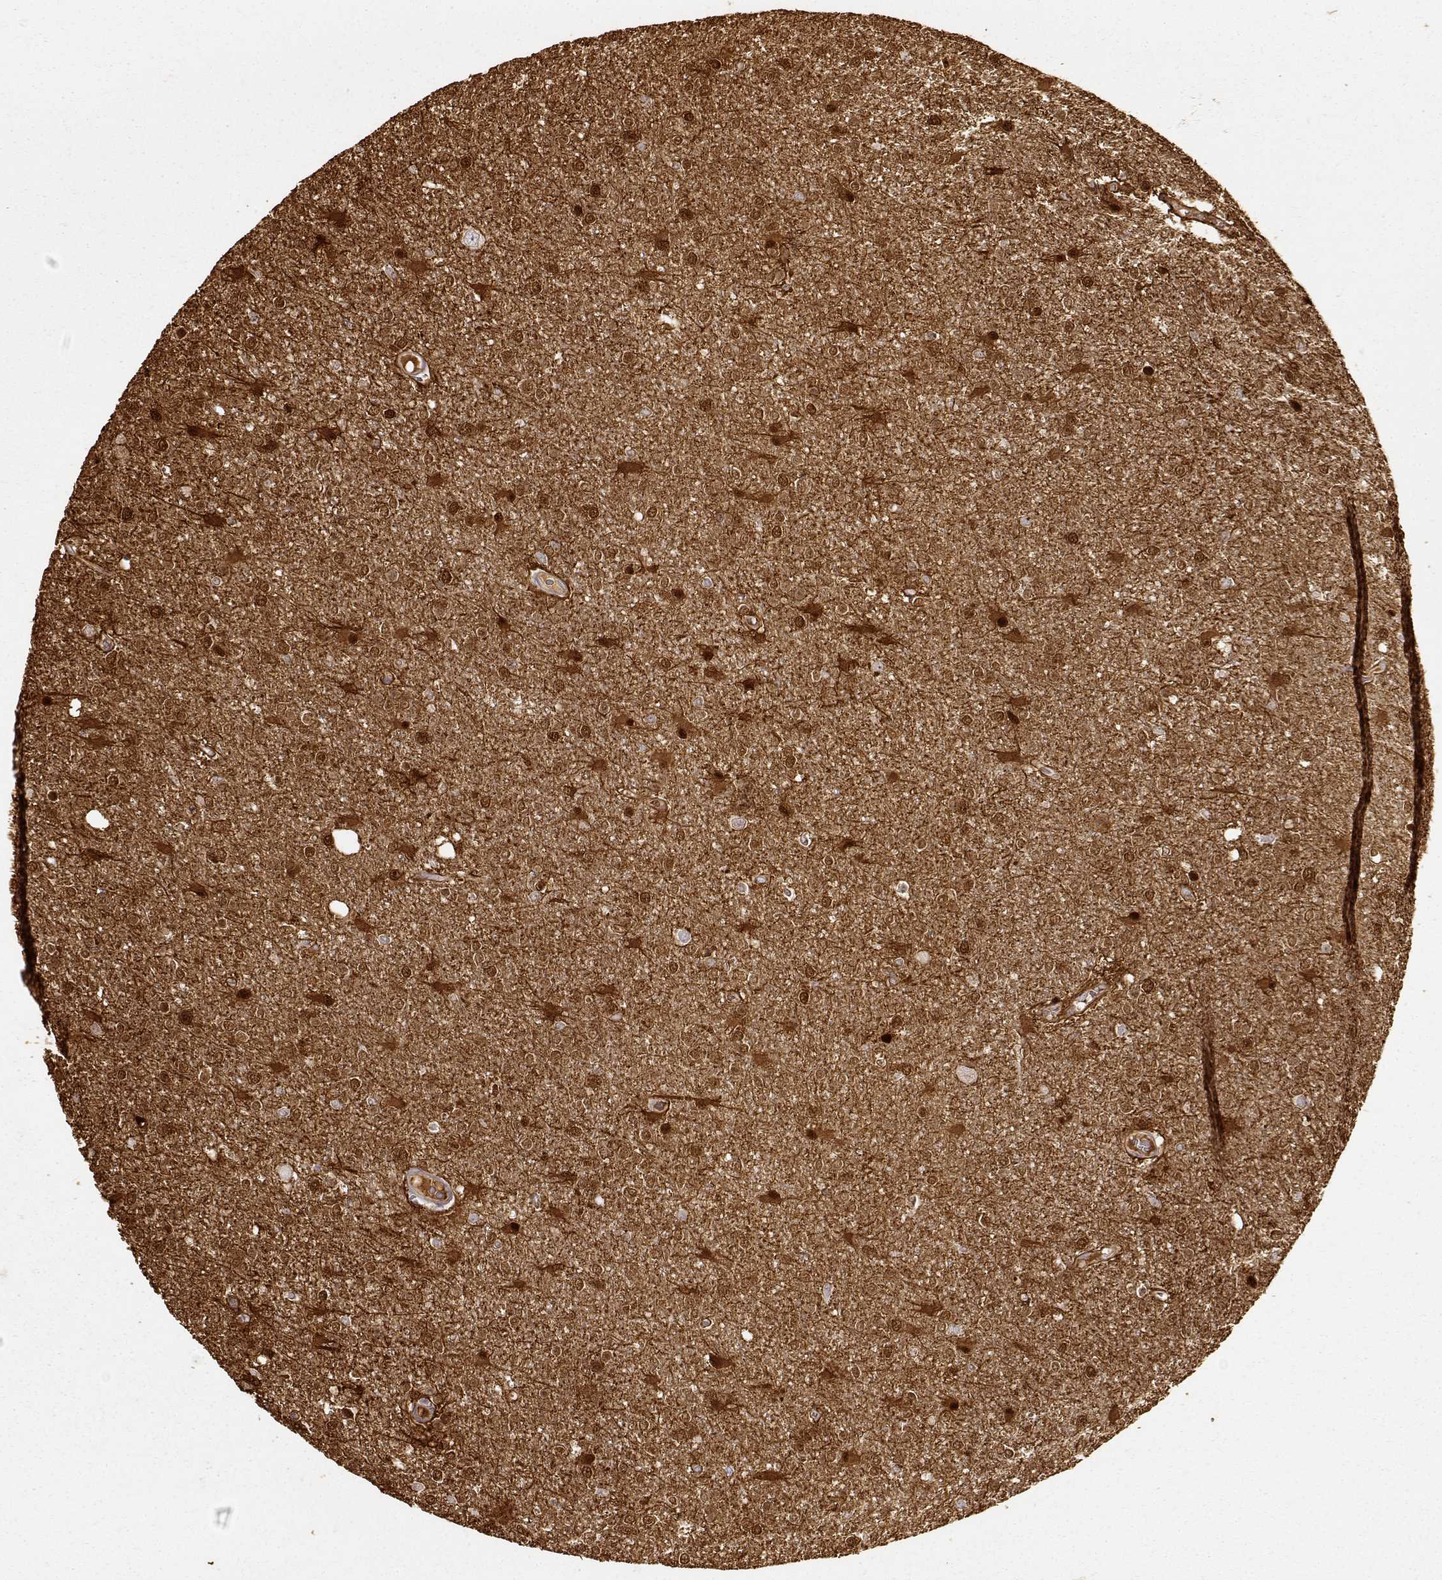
{"staining": {"intensity": "strong", "quantity": ">75%", "location": "cytoplasmic/membranous,nuclear"}, "tissue": "glioma", "cell_type": "Tumor cells", "image_type": "cancer", "snomed": [{"axis": "morphology", "description": "Glioma, malignant, High grade"}, {"axis": "topography", "description": "Cerebral cortex"}], "caption": "This is a micrograph of immunohistochemistry (IHC) staining of glioma, which shows strong positivity in the cytoplasmic/membranous and nuclear of tumor cells.", "gene": "S100B", "patient": {"sex": "male", "age": 70}}